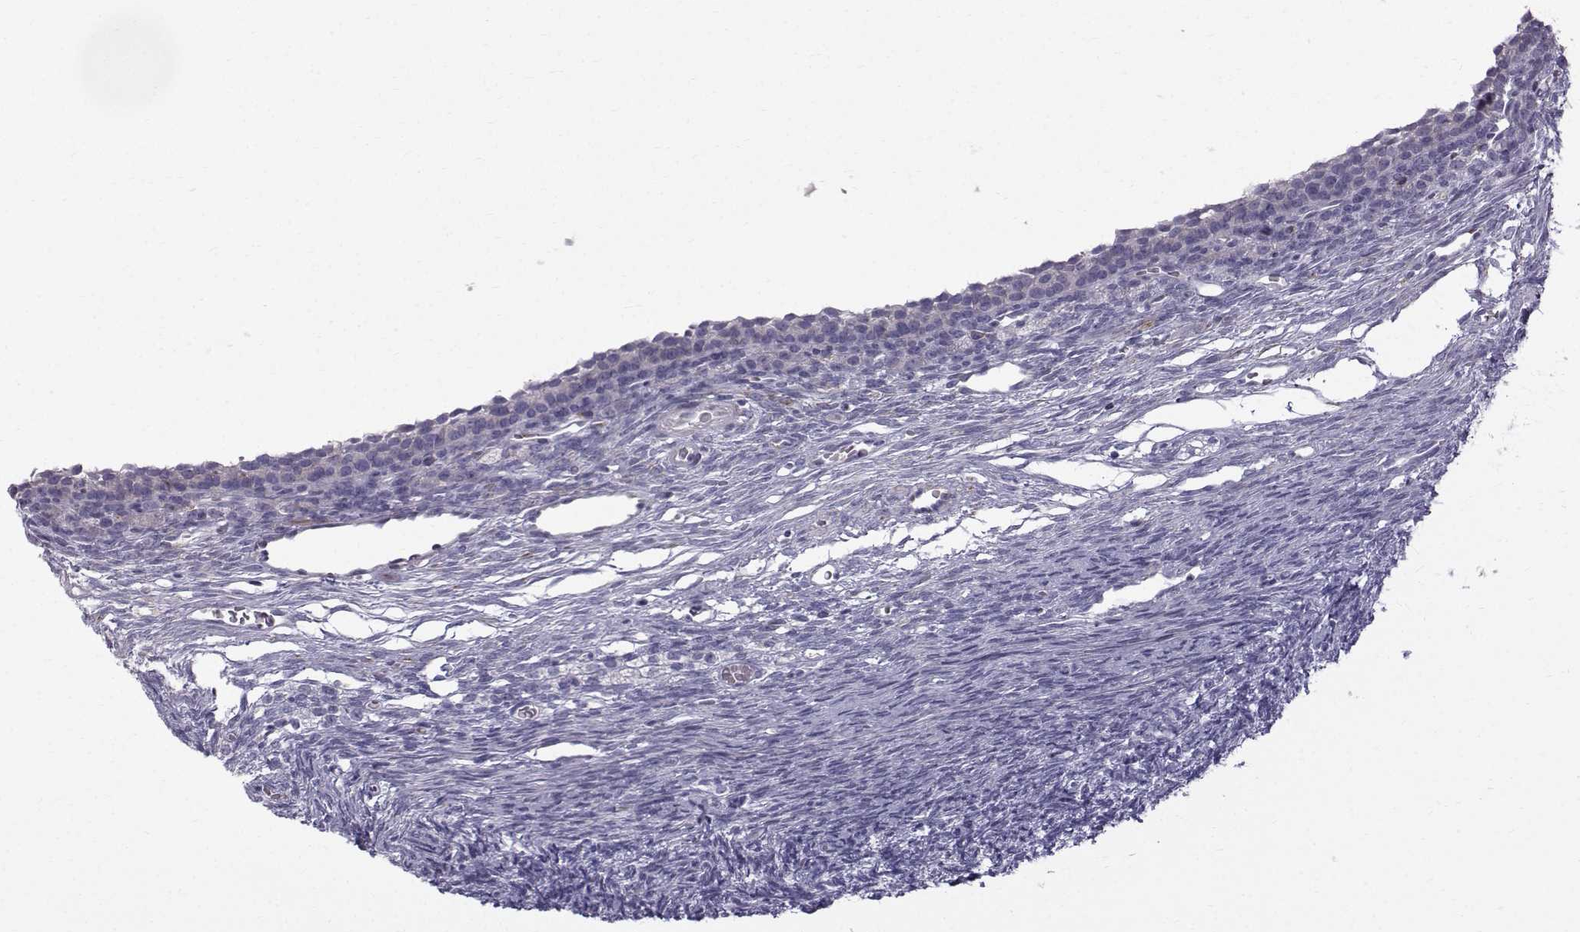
{"staining": {"intensity": "negative", "quantity": "none", "location": "none"}, "tissue": "ovary", "cell_type": "Ovarian stroma cells", "image_type": "normal", "snomed": [{"axis": "morphology", "description": "Normal tissue, NOS"}, {"axis": "topography", "description": "Ovary"}], "caption": "Immunohistochemistry photomicrograph of normal ovary: ovary stained with DAB displays no significant protein staining in ovarian stroma cells.", "gene": "ROPN1B", "patient": {"sex": "female", "age": 27}}